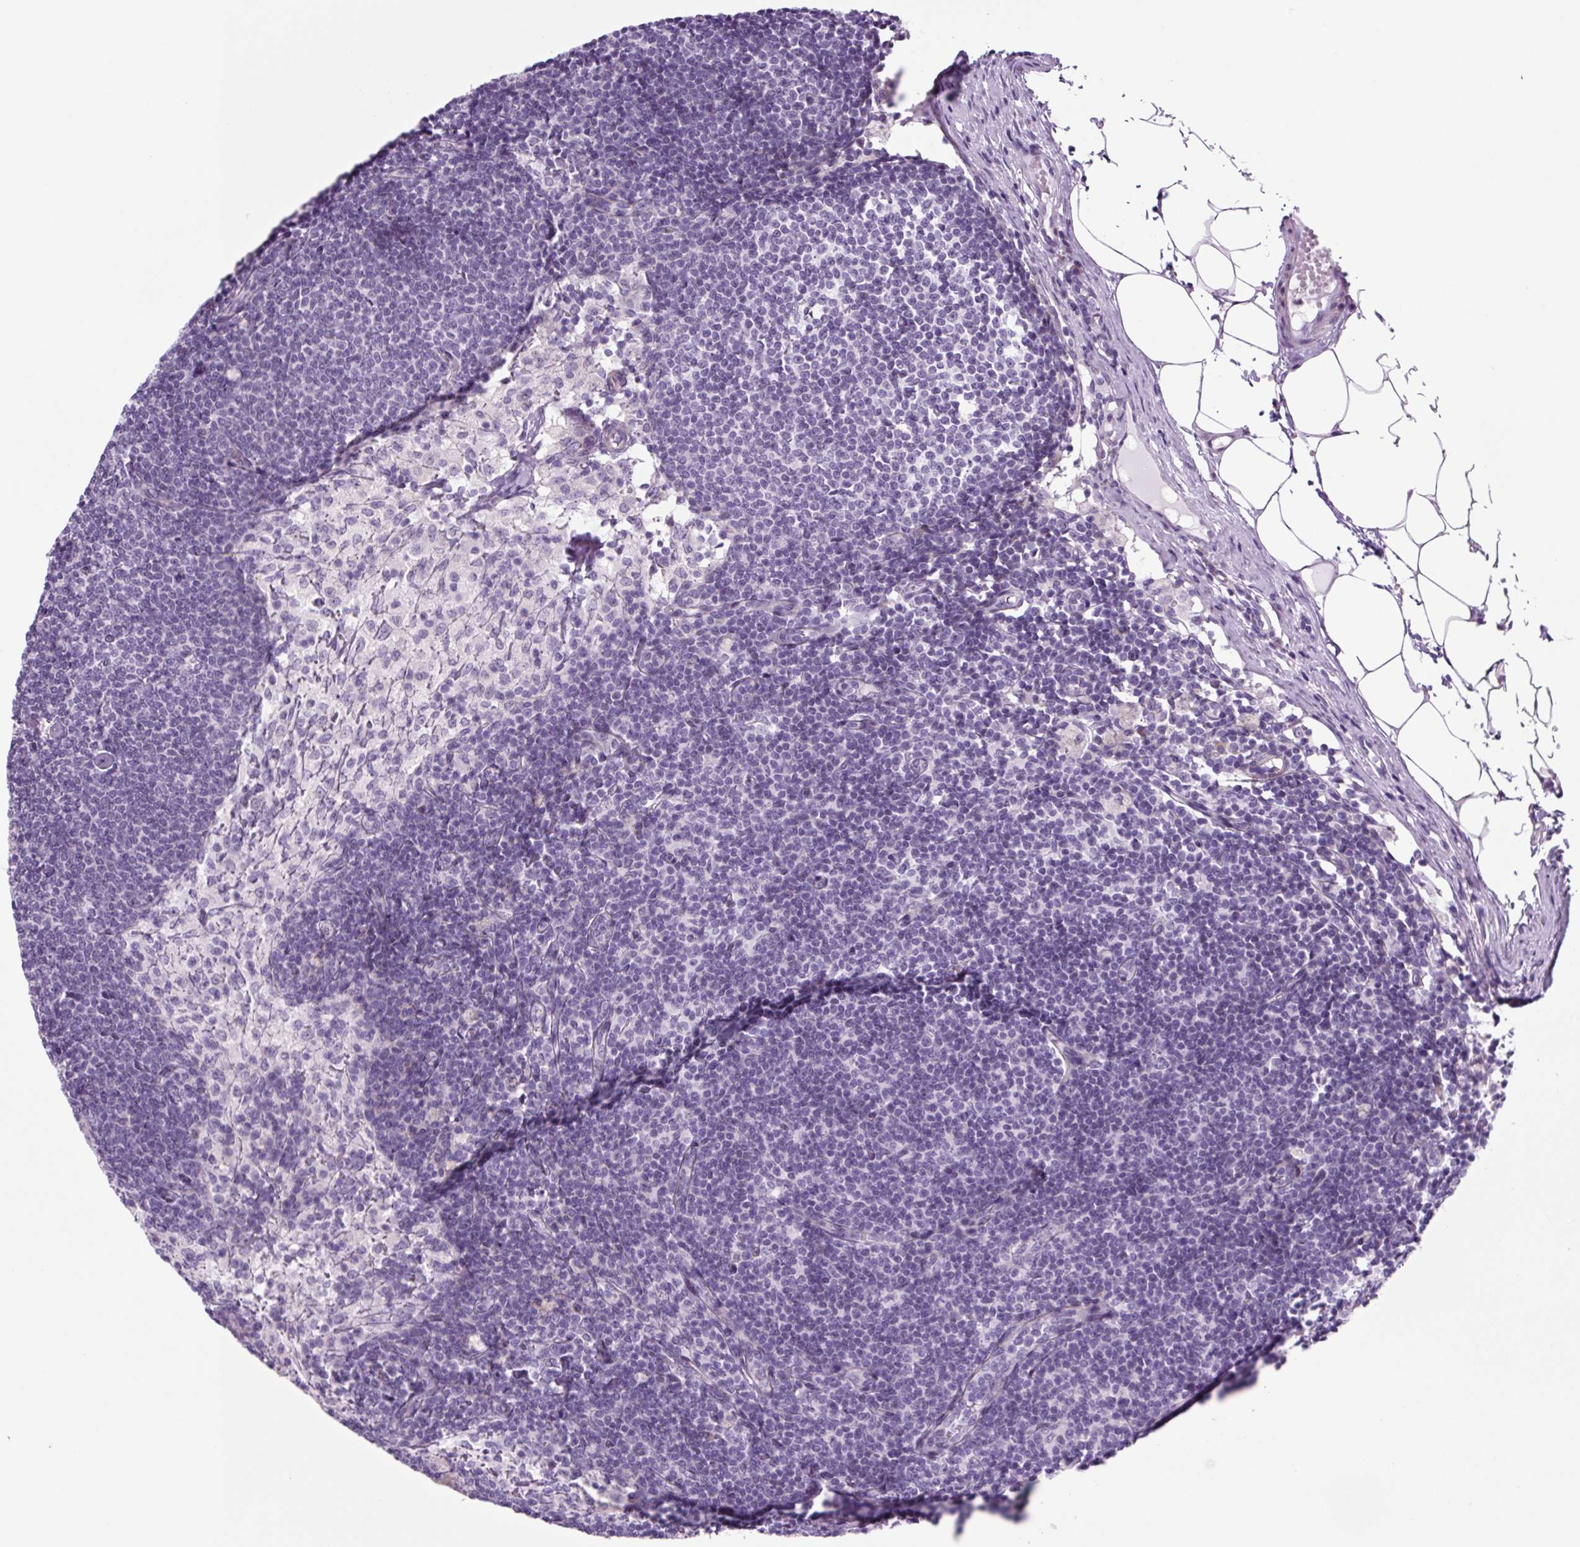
{"staining": {"intensity": "negative", "quantity": "none", "location": "none"}, "tissue": "lymph node", "cell_type": "Germinal center cells", "image_type": "normal", "snomed": [{"axis": "morphology", "description": "Normal tissue, NOS"}, {"axis": "topography", "description": "Lymph node"}], "caption": "Immunohistochemistry histopathology image of normal human lymph node stained for a protein (brown), which reveals no expression in germinal center cells.", "gene": "RRS1", "patient": {"sex": "male", "age": 49}}